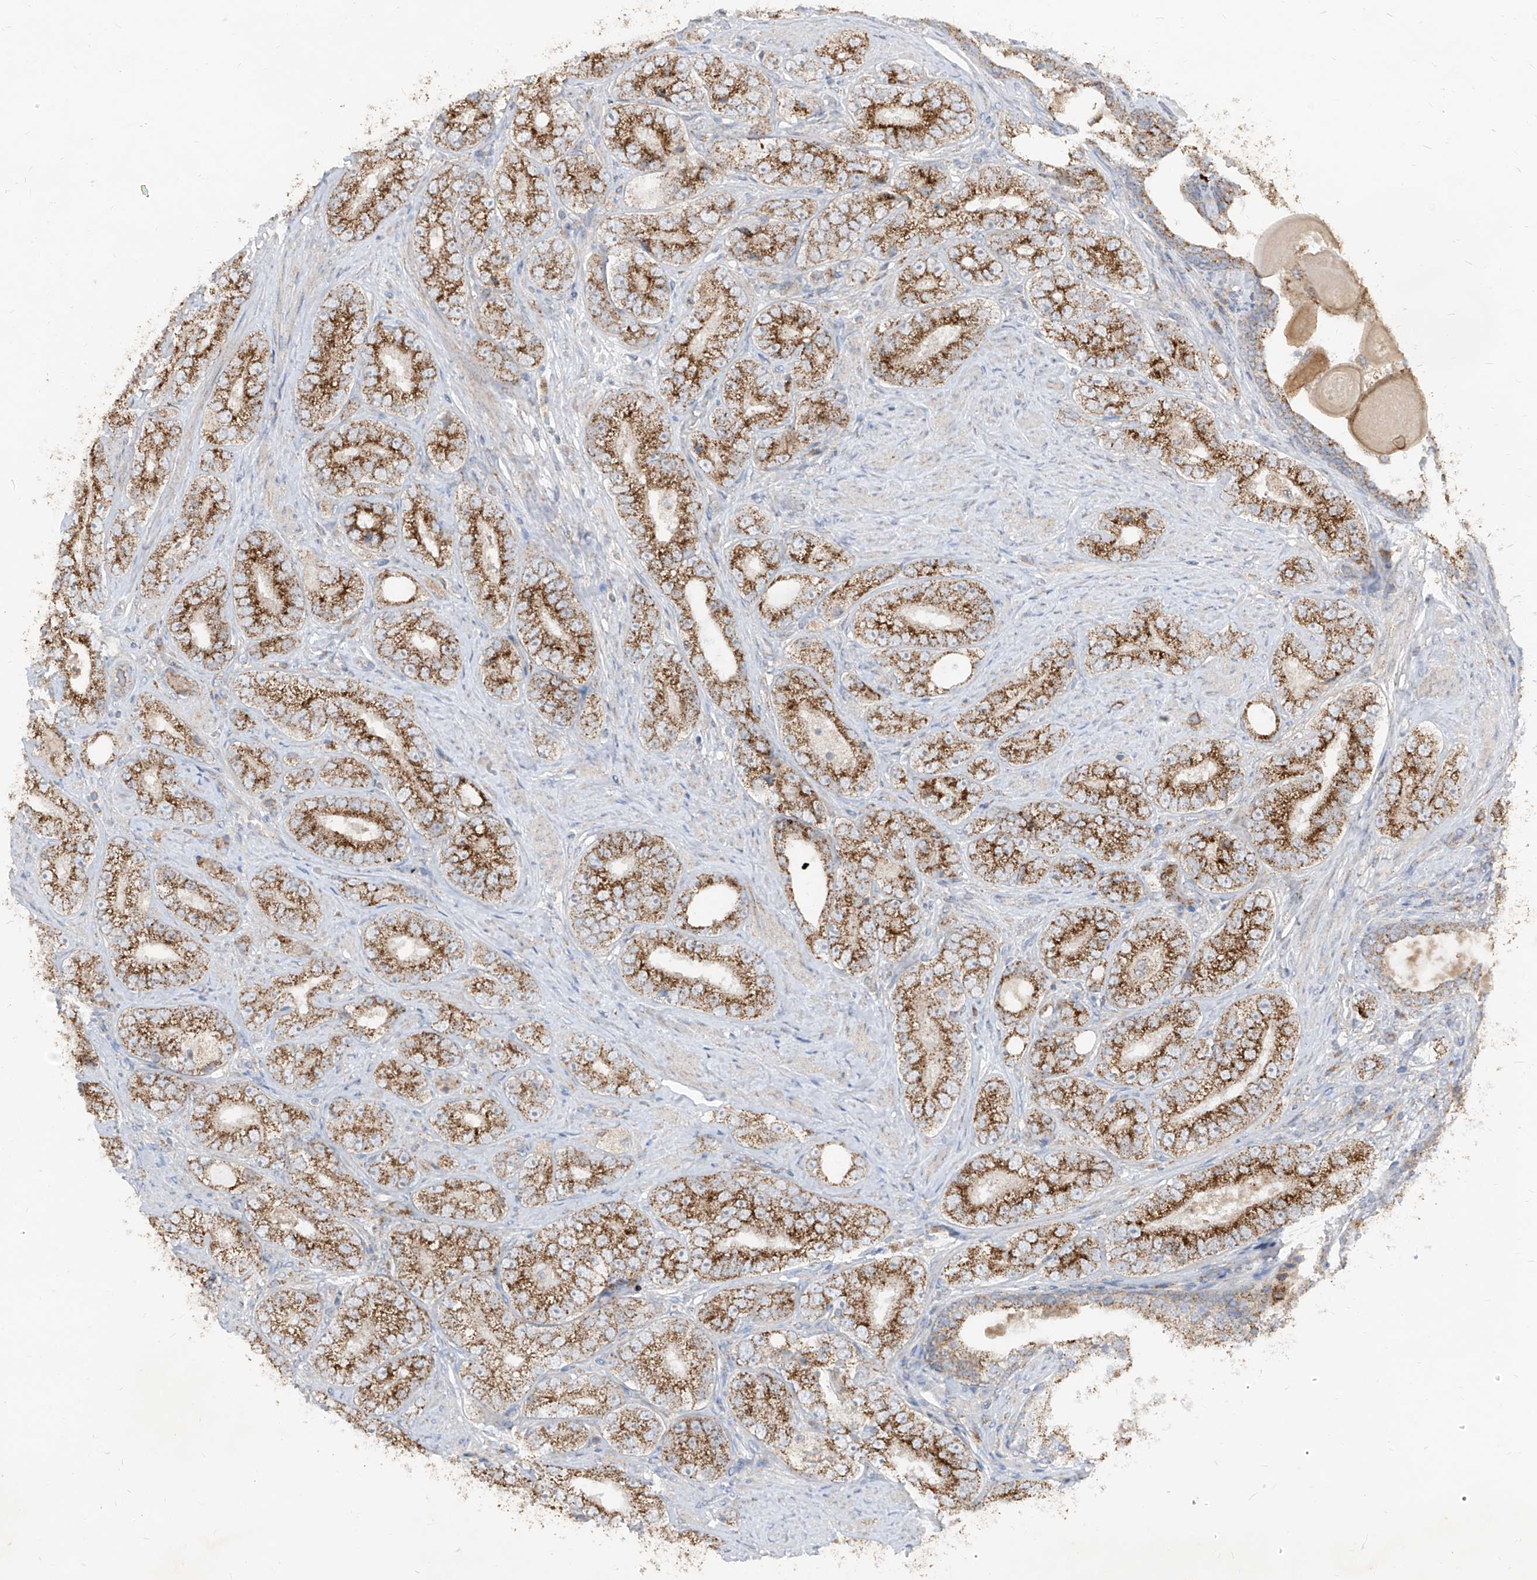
{"staining": {"intensity": "strong", "quantity": ">75%", "location": "cytoplasmic/membranous"}, "tissue": "prostate cancer", "cell_type": "Tumor cells", "image_type": "cancer", "snomed": [{"axis": "morphology", "description": "Adenocarcinoma, High grade"}, {"axis": "topography", "description": "Prostate"}], "caption": "Brown immunohistochemical staining in prostate cancer (adenocarcinoma (high-grade)) reveals strong cytoplasmic/membranous positivity in about >75% of tumor cells.", "gene": "ABCD3", "patient": {"sex": "male", "age": 56}}